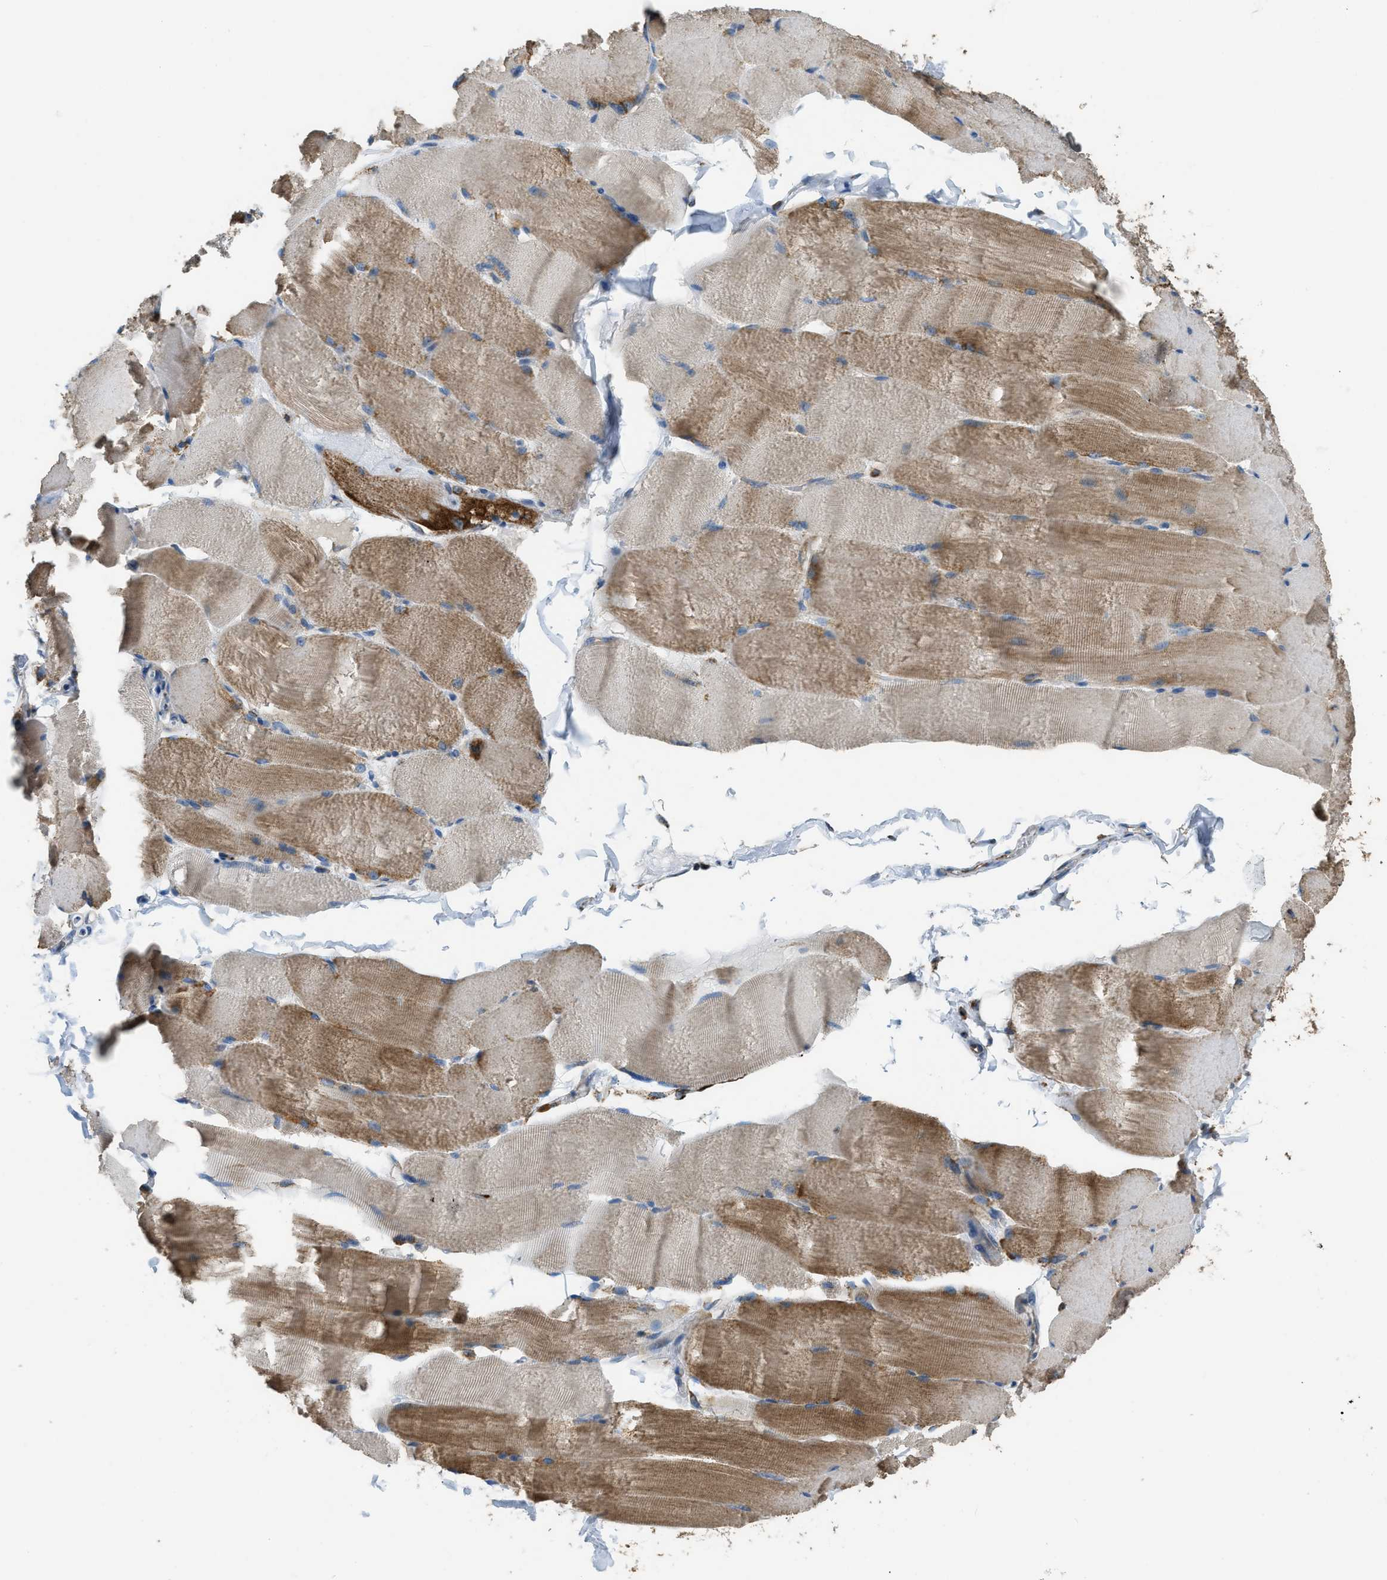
{"staining": {"intensity": "moderate", "quantity": "25%-75%", "location": "cytoplasmic/membranous"}, "tissue": "skeletal muscle", "cell_type": "Myocytes", "image_type": "normal", "snomed": [{"axis": "morphology", "description": "Normal tissue, NOS"}, {"axis": "topography", "description": "Skin"}, {"axis": "topography", "description": "Skeletal muscle"}], "caption": "This micrograph exhibits benign skeletal muscle stained with IHC to label a protein in brown. The cytoplasmic/membranous of myocytes show moderate positivity for the protein. Nuclei are counter-stained blue.", "gene": "ETFB", "patient": {"sex": "male", "age": 83}}